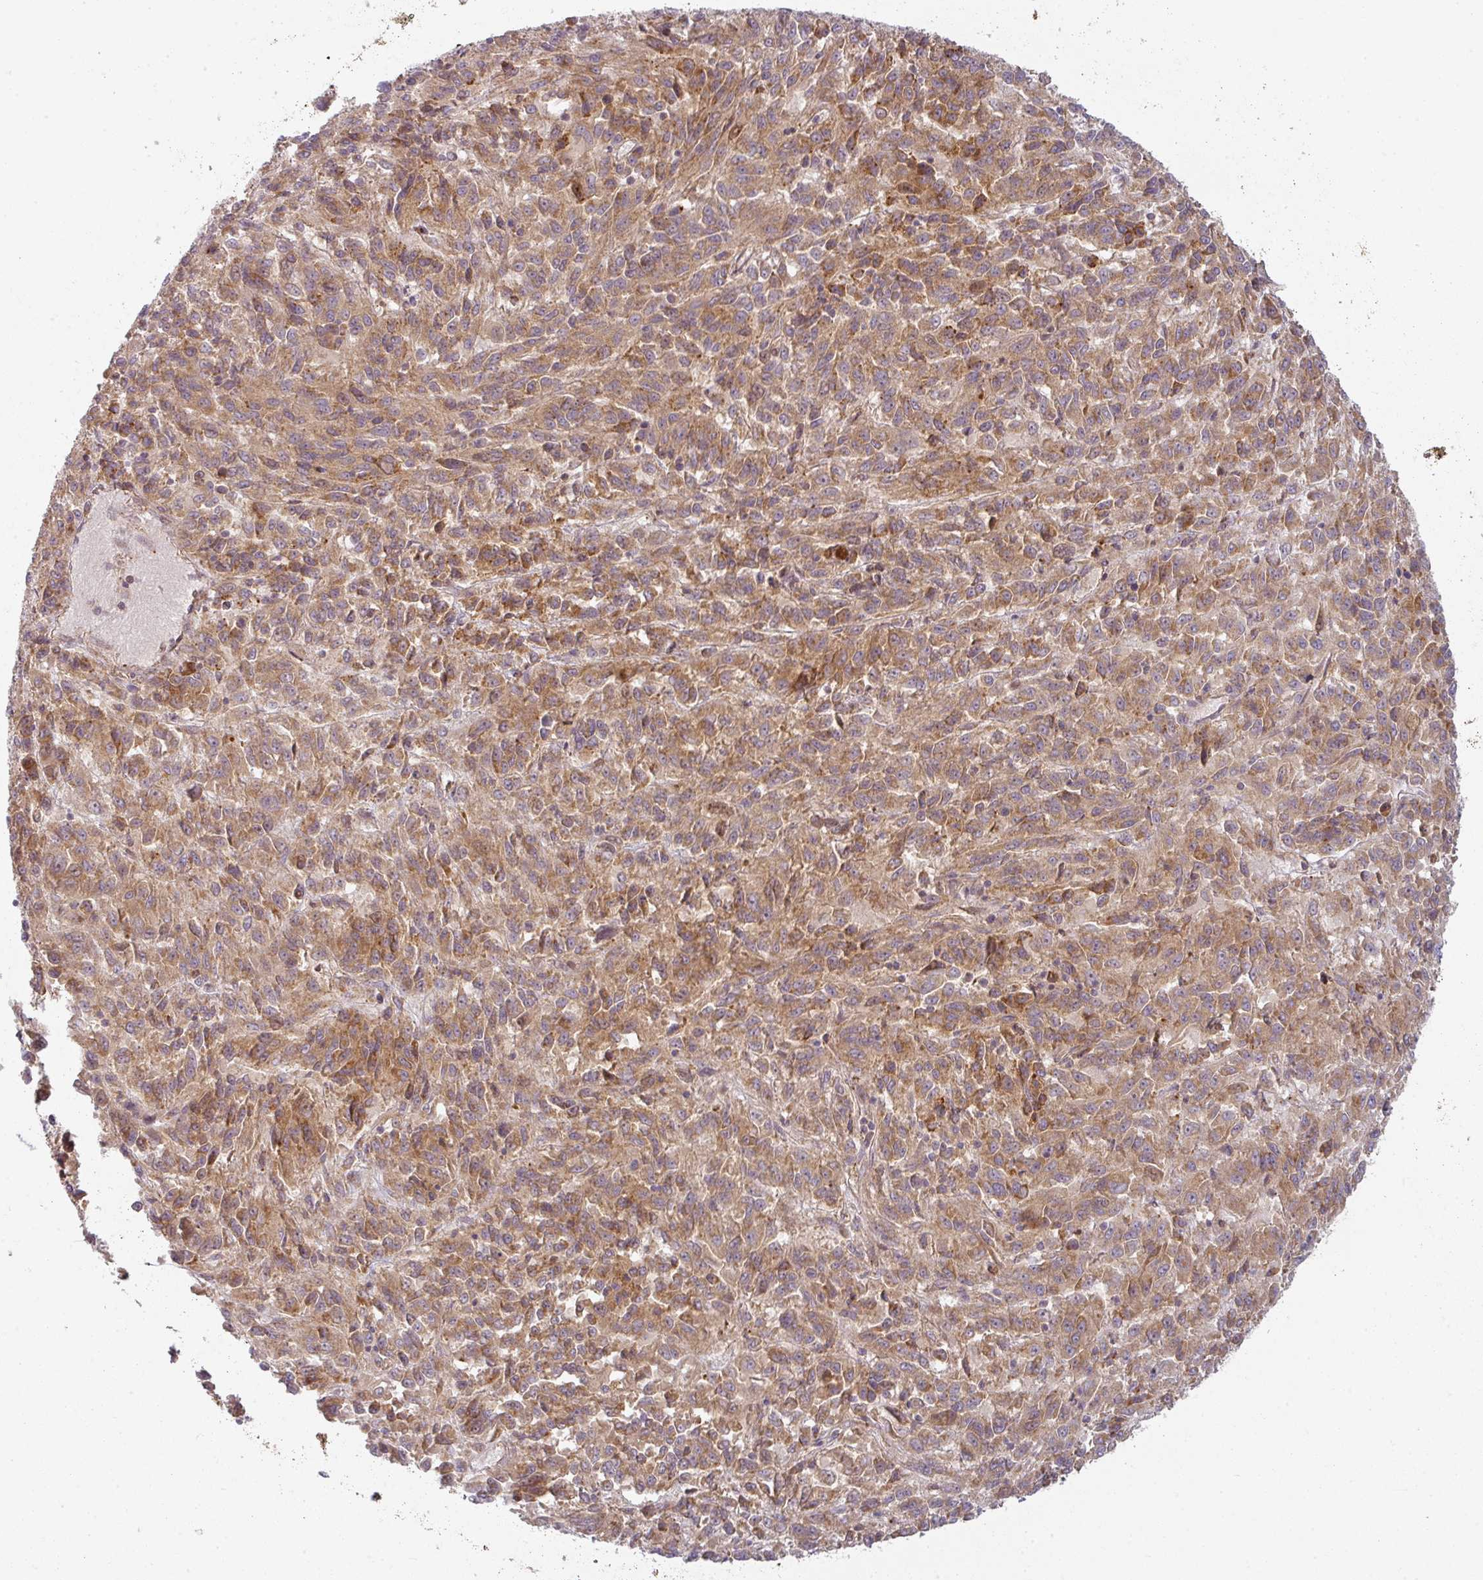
{"staining": {"intensity": "moderate", "quantity": ">75%", "location": "cytoplasmic/membranous"}, "tissue": "melanoma", "cell_type": "Tumor cells", "image_type": "cancer", "snomed": [{"axis": "morphology", "description": "Malignant melanoma, Metastatic site"}, {"axis": "topography", "description": "Lung"}], "caption": "This image displays immunohistochemistry staining of melanoma, with medium moderate cytoplasmic/membranous staining in approximately >75% of tumor cells.", "gene": "CNOT1", "patient": {"sex": "male", "age": 64}}